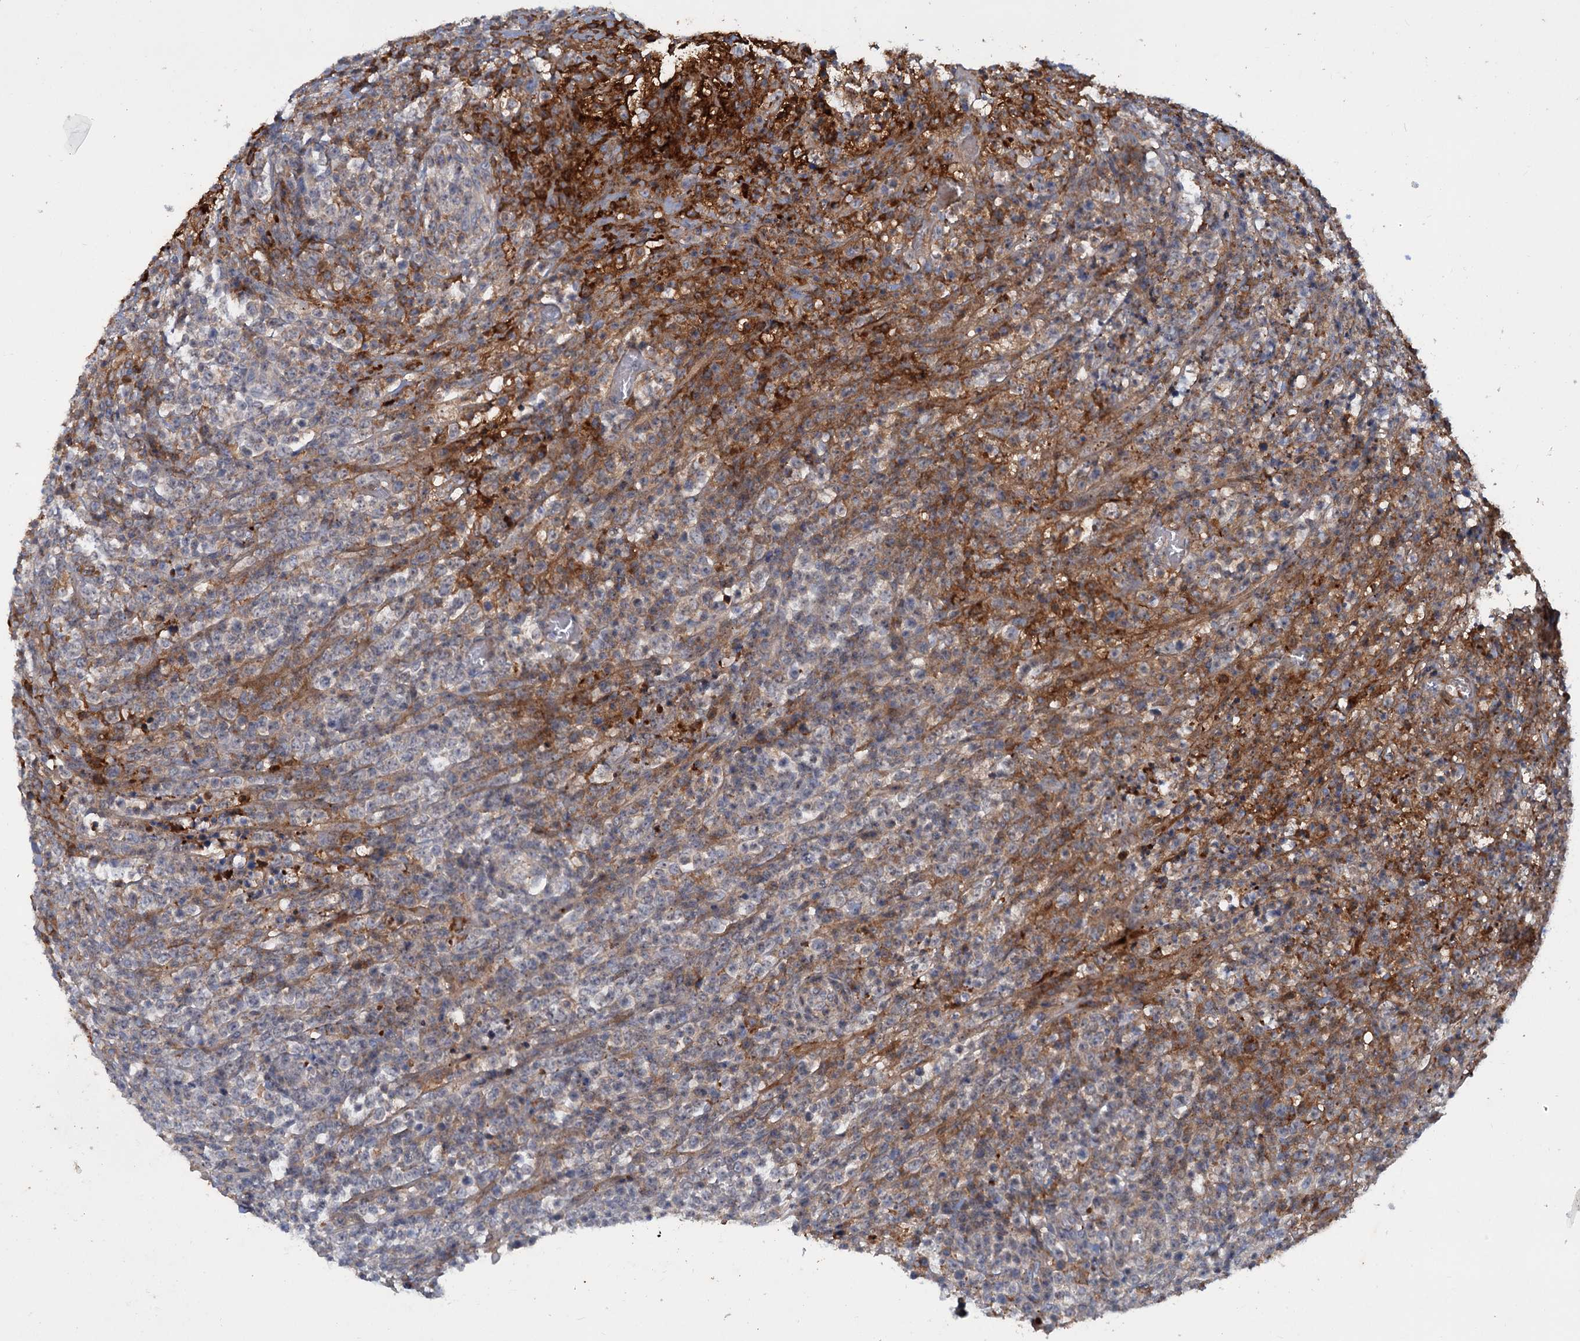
{"staining": {"intensity": "negative", "quantity": "none", "location": "none"}, "tissue": "lymphoma", "cell_type": "Tumor cells", "image_type": "cancer", "snomed": [{"axis": "morphology", "description": "Malignant lymphoma, non-Hodgkin's type, High grade"}, {"axis": "topography", "description": "Colon"}], "caption": "DAB (3,3'-diaminobenzidine) immunohistochemical staining of human high-grade malignant lymphoma, non-Hodgkin's type demonstrates no significant staining in tumor cells. (DAB immunohistochemistry, high magnification).", "gene": "CHRD", "patient": {"sex": "female", "age": 53}}